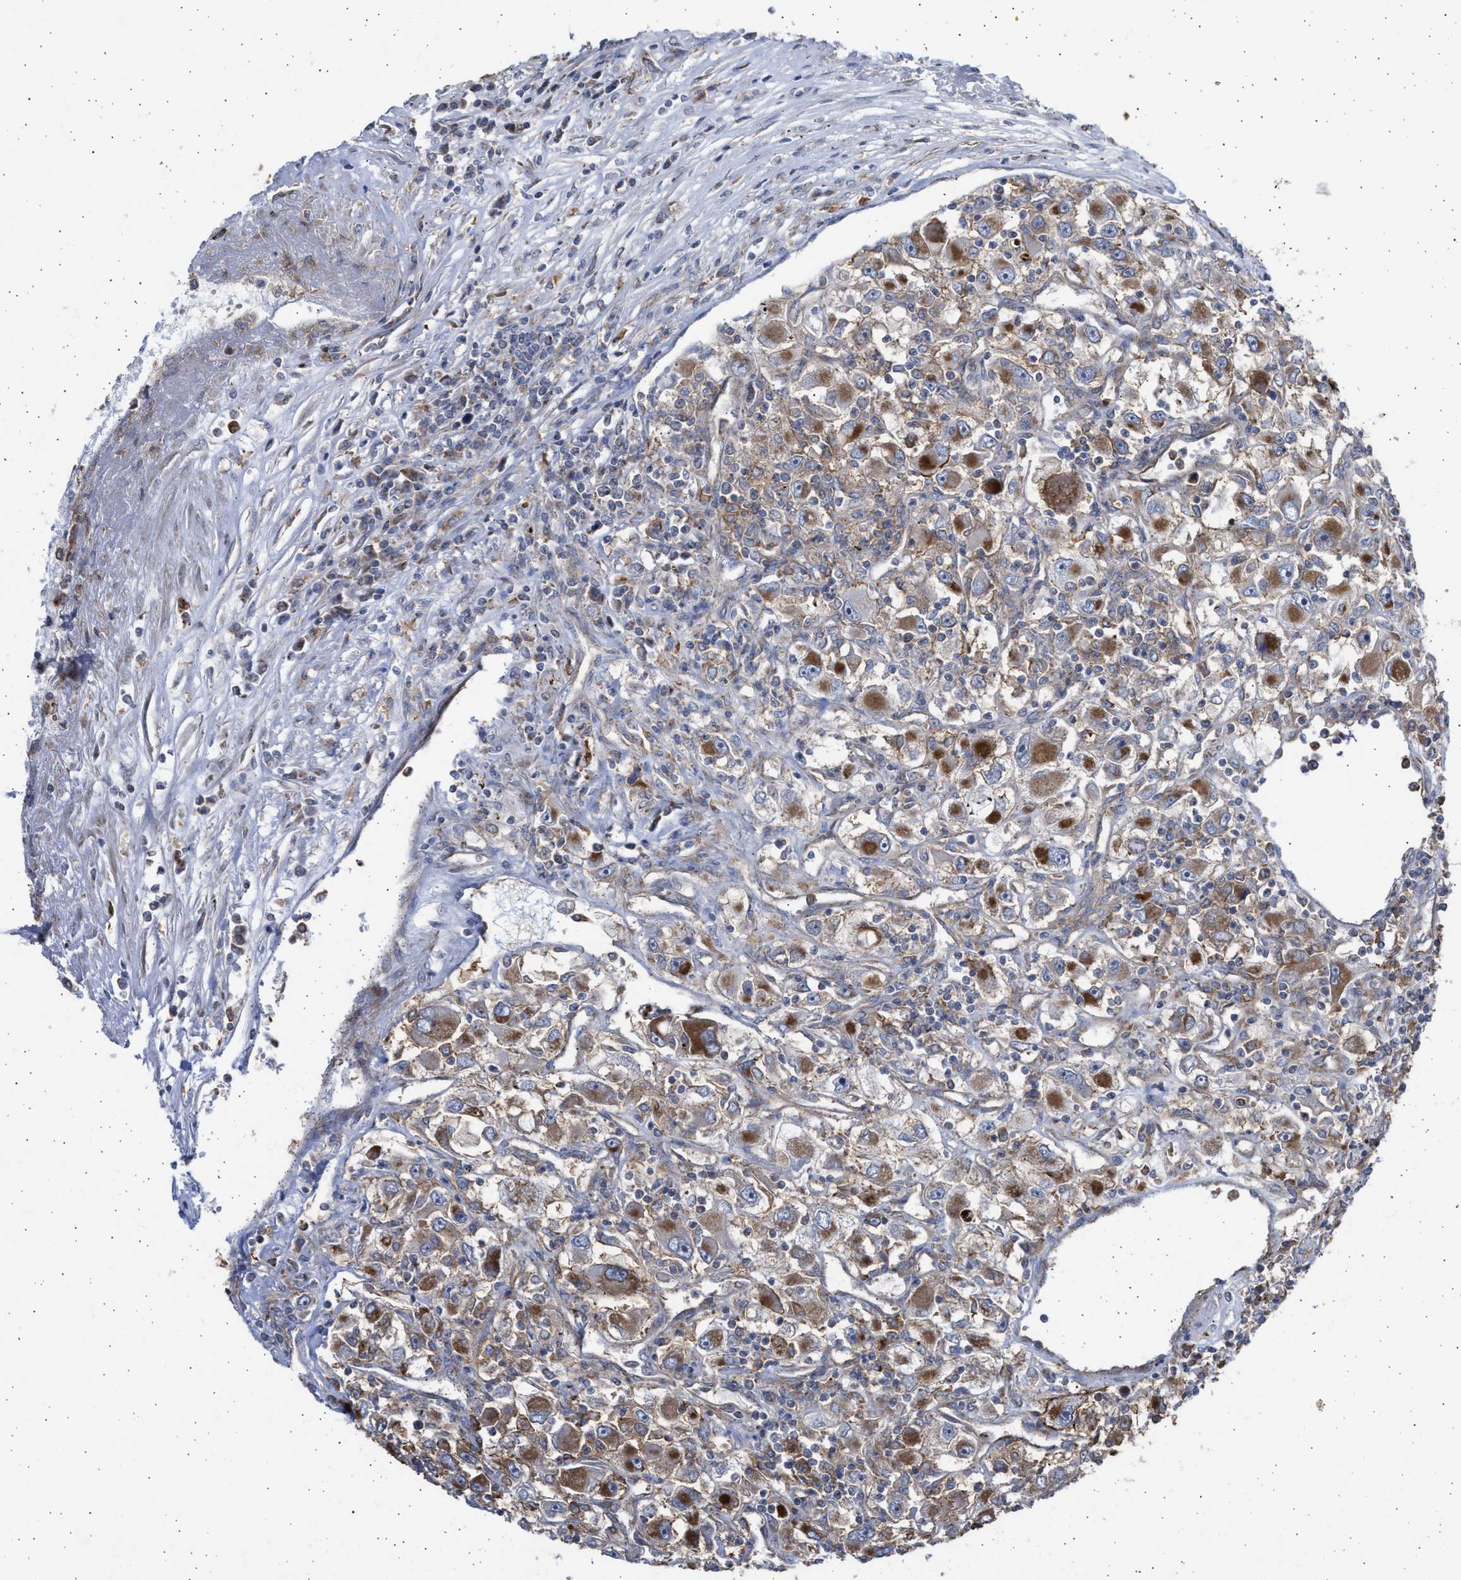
{"staining": {"intensity": "moderate", "quantity": ">75%", "location": "cytoplasmic/membranous"}, "tissue": "renal cancer", "cell_type": "Tumor cells", "image_type": "cancer", "snomed": [{"axis": "morphology", "description": "Adenocarcinoma, NOS"}, {"axis": "topography", "description": "Kidney"}], "caption": "Immunohistochemical staining of human renal cancer shows moderate cytoplasmic/membranous protein positivity in about >75% of tumor cells.", "gene": "TTC19", "patient": {"sex": "female", "age": 52}}